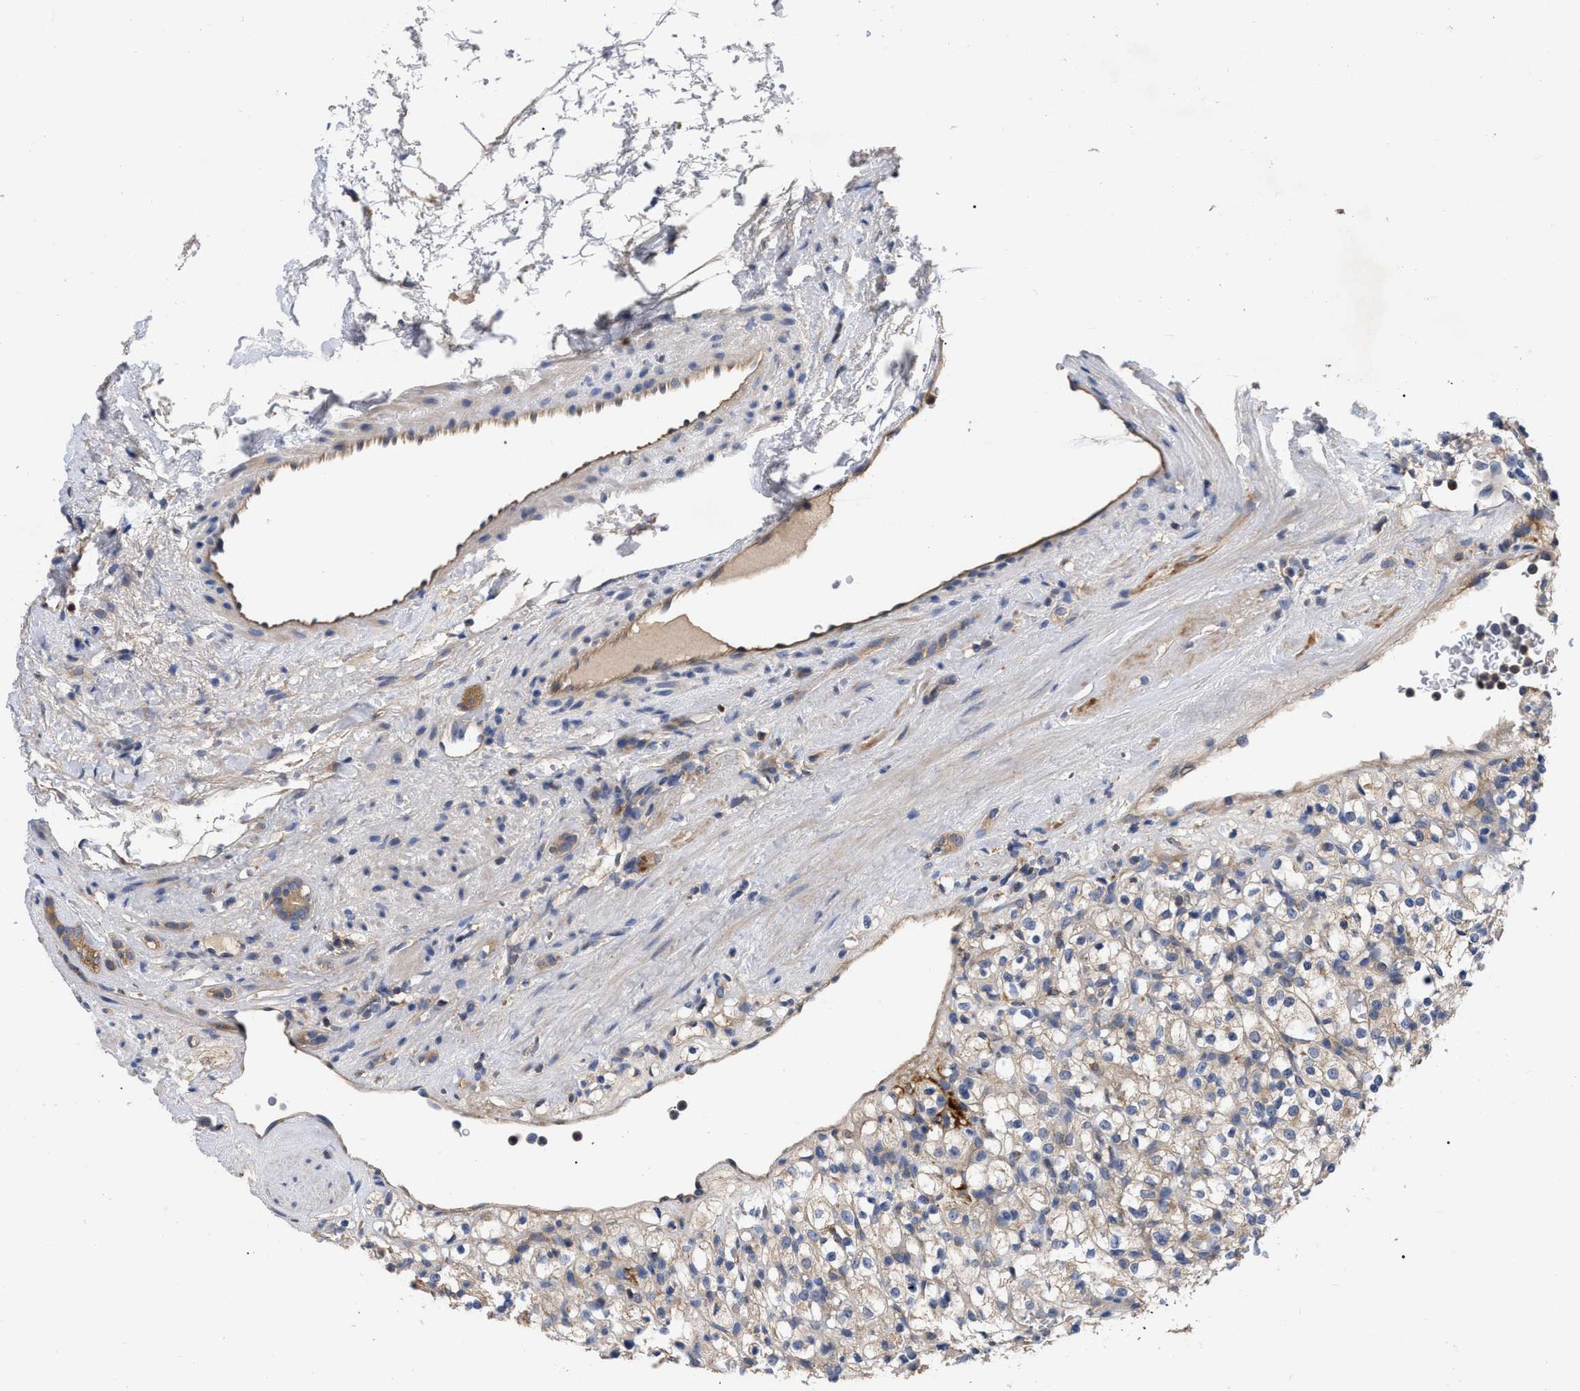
{"staining": {"intensity": "weak", "quantity": ">75%", "location": "cytoplasmic/membranous"}, "tissue": "renal cancer", "cell_type": "Tumor cells", "image_type": "cancer", "snomed": [{"axis": "morphology", "description": "Normal tissue, NOS"}, {"axis": "morphology", "description": "Adenocarcinoma, NOS"}, {"axis": "topography", "description": "Kidney"}], "caption": "Renal cancer was stained to show a protein in brown. There is low levels of weak cytoplasmic/membranous expression in approximately >75% of tumor cells. The staining was performed using DAB (3,3'-diaminobenzidine), with brown indicating positive protein expression. Nuclei are stained blue with hematoxylin.", "gene": "RAP1GDS1", "patient": {"sex": "female", "age": 72}}